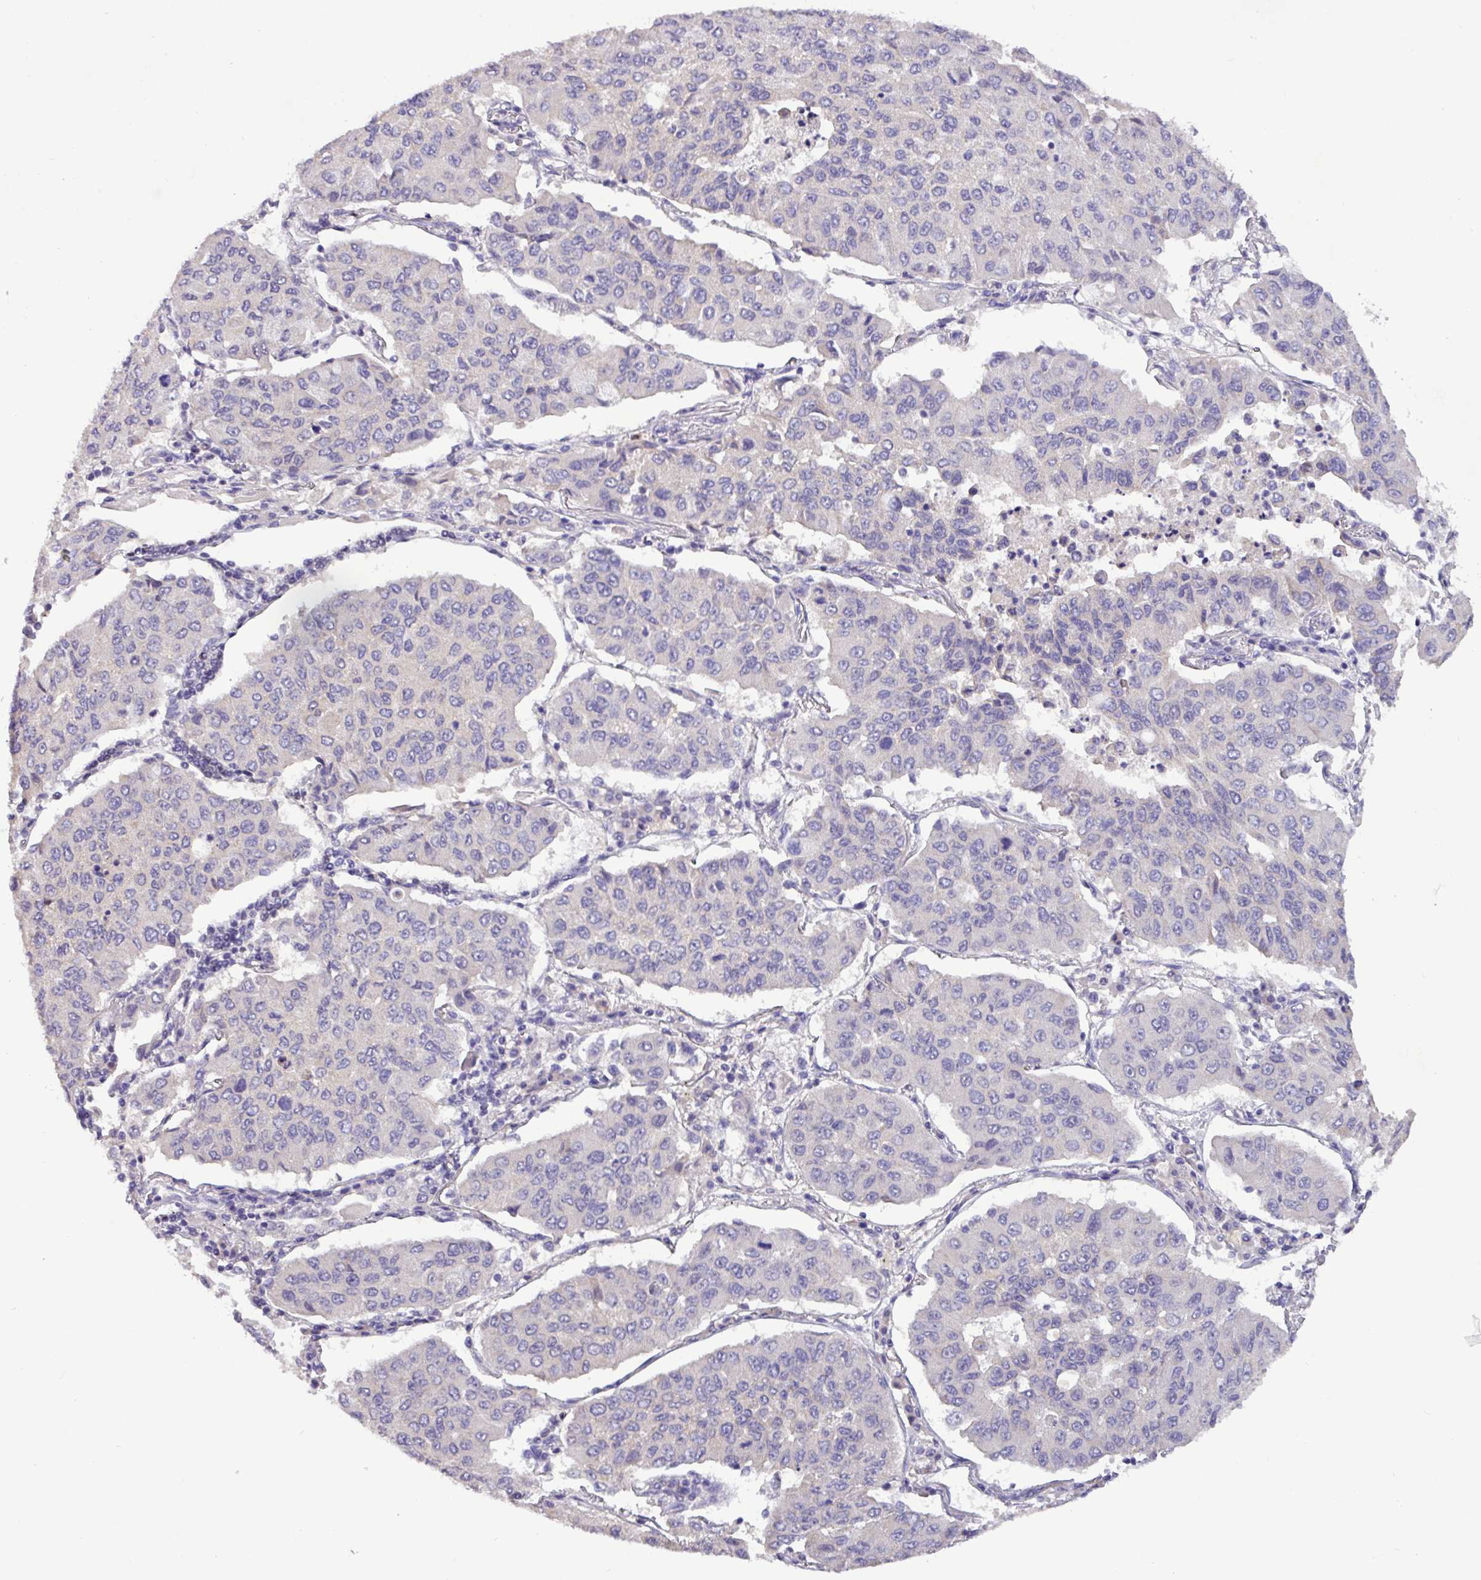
{"staining": {"intensity": "negative", "quantity": "none", "location": "none"}, "tissue": "lung cancer", "cell_type": "Tumor cells", "image_type": "cancer", "snomed": [{"axis": "morphology", "description": "Squamous cell carcinoma, NOS"}, {"axis": "topography", "description": "Lung"}], "caption": "This is a image of IHC staining of lung cancer, which shows no staining in tumor cells.", "gene": "PAX8", "patient": {"sex": "male", "age": 74}}